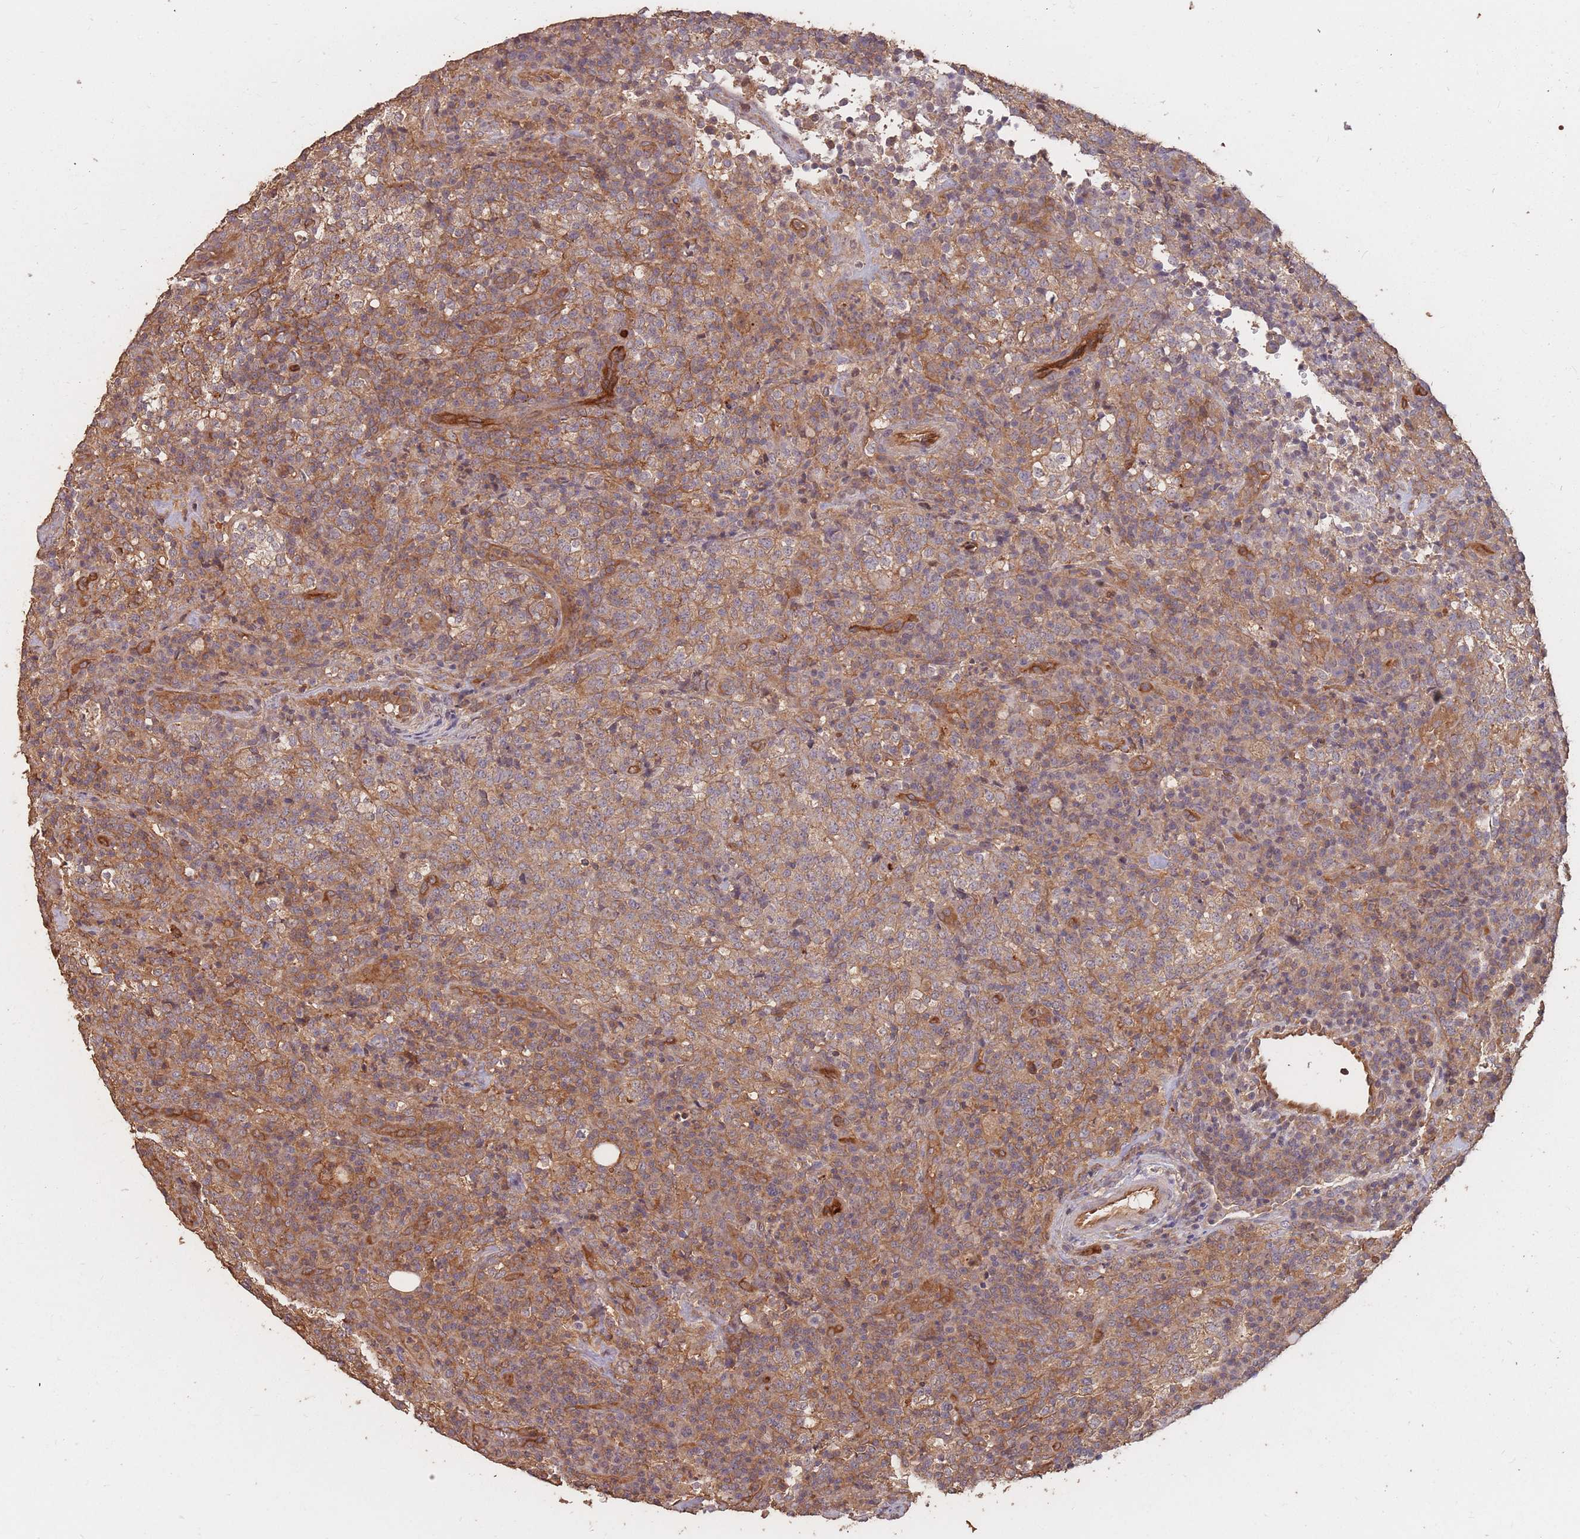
{"staining": {"intensity": "moderate", "quantity": ">75%", "location": "cytoplasmic/membranous"}, "tissue": "lymphoma", "cell_type": "Tumor cells", "image_type": "cancer", "snomed": [{"axis": "morphology", "description": "Malignant lymphoma, non-Hodgkin's type, High grade"}, {"axis": "topography", "description": "Lymph node"}], "caption": "Tumor cells demonstrate medium levels of moderate cytoplasmic/membranous positivity in approximately >75% of cells in human malignant lymphoma, non-Hodgkin's type (high-grade). The protein of interest is shown in brown color, while the nuclei are stained blue.", "gene": "PLS3", "patient": {"sex": "male", "age": 54}}